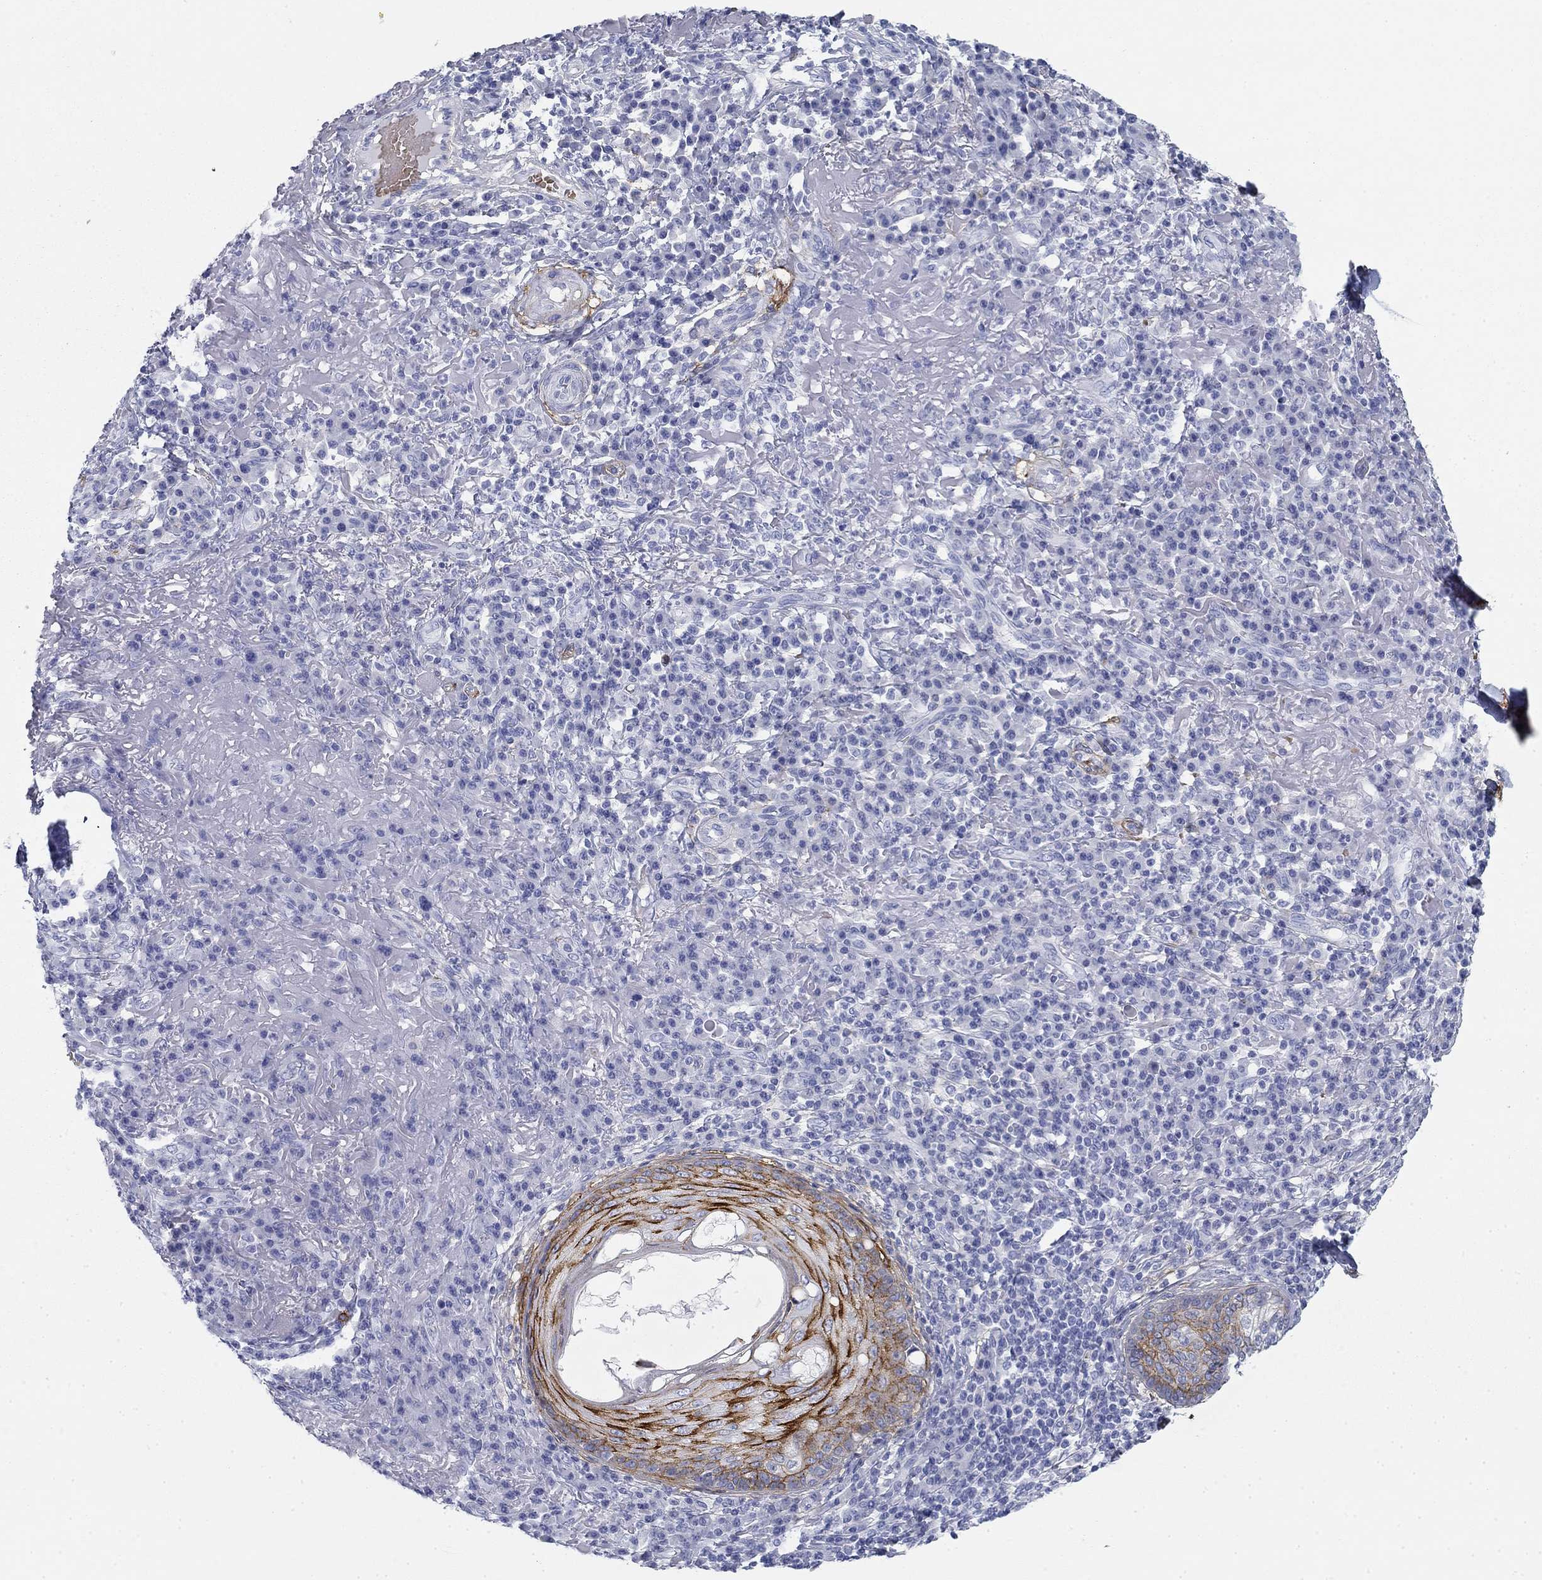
{"staining": {"intensity": "negative", "quantity": "none", "location": "none"}, "tissue": "skin cancer", "cell_type": "Tumor cells", "image_type": "cancer", "snomed": [{"axis": "morphology", "description": "Squamous cell carcinoma, NOS"}, {"axis": "topography", "description": "Skin"}], "caption": "IHC image of neoplastic tissue: human skin cancer (squamous cell carcinoma) stained with DAB reveals no significant protein expression in tumor cells.", "gene": "GPC1", "patient": {"sex": "male", "age": 92}}